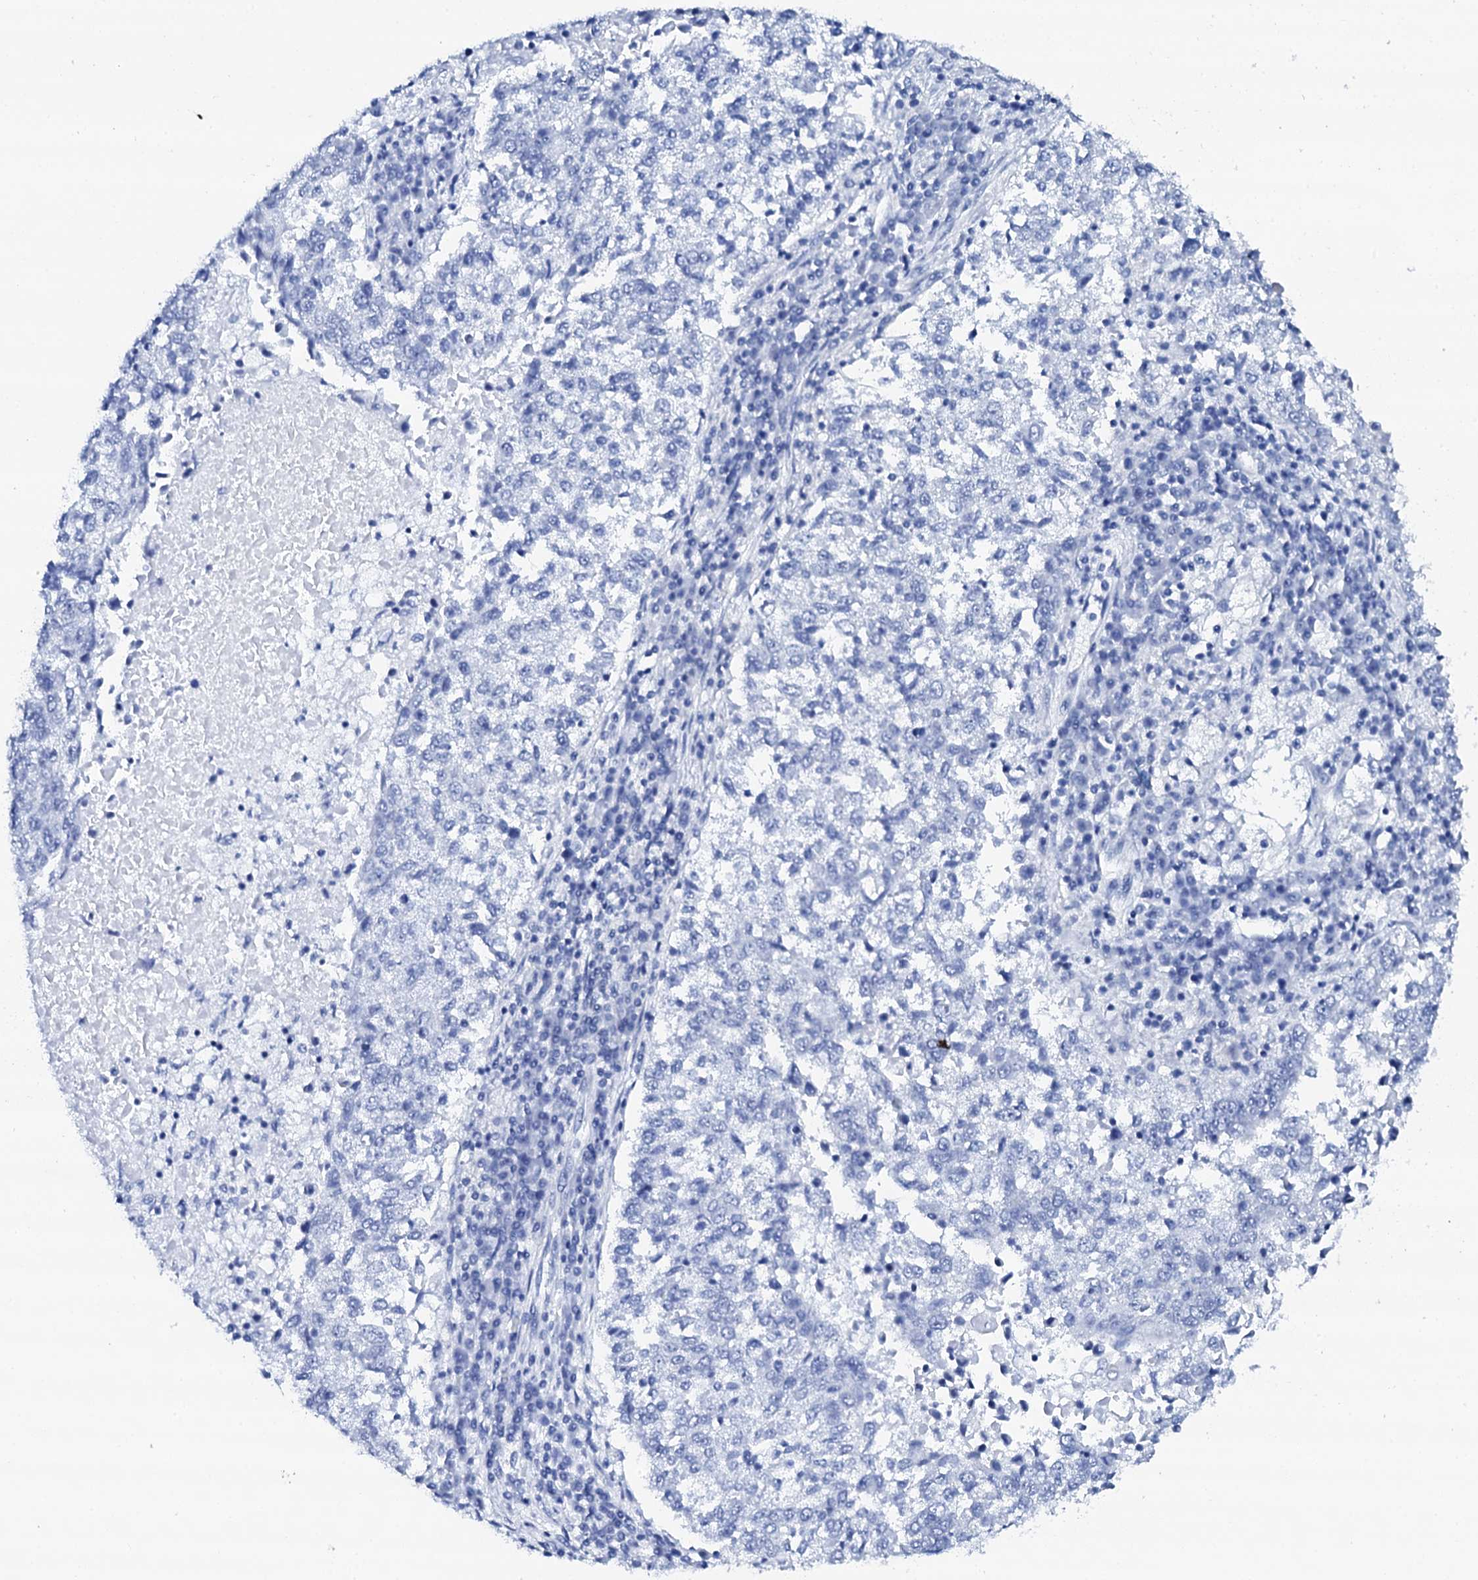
{"staining": {"intensity": "negative", "quantity": "none", "location": "none"}, "tissue": "lung cancer", "cell_type": "Tumor cells", "image_type": "cancer", "snomed": [{"axis": "morphology", "description": "Squamous cell carcinoma, NOS"}, {"axis": "topography", "description": "Lung"}], "caption": "Protein analysis of lung cancer (squamous cell carcinoma) displays no significant positivity in tumor cells. The staining is performed using DAB brown chromogen with nuclei counter-stained in using hematoxylin.", "gene": "NUDT13", "patient": {"sex": "male", "age": 73}}